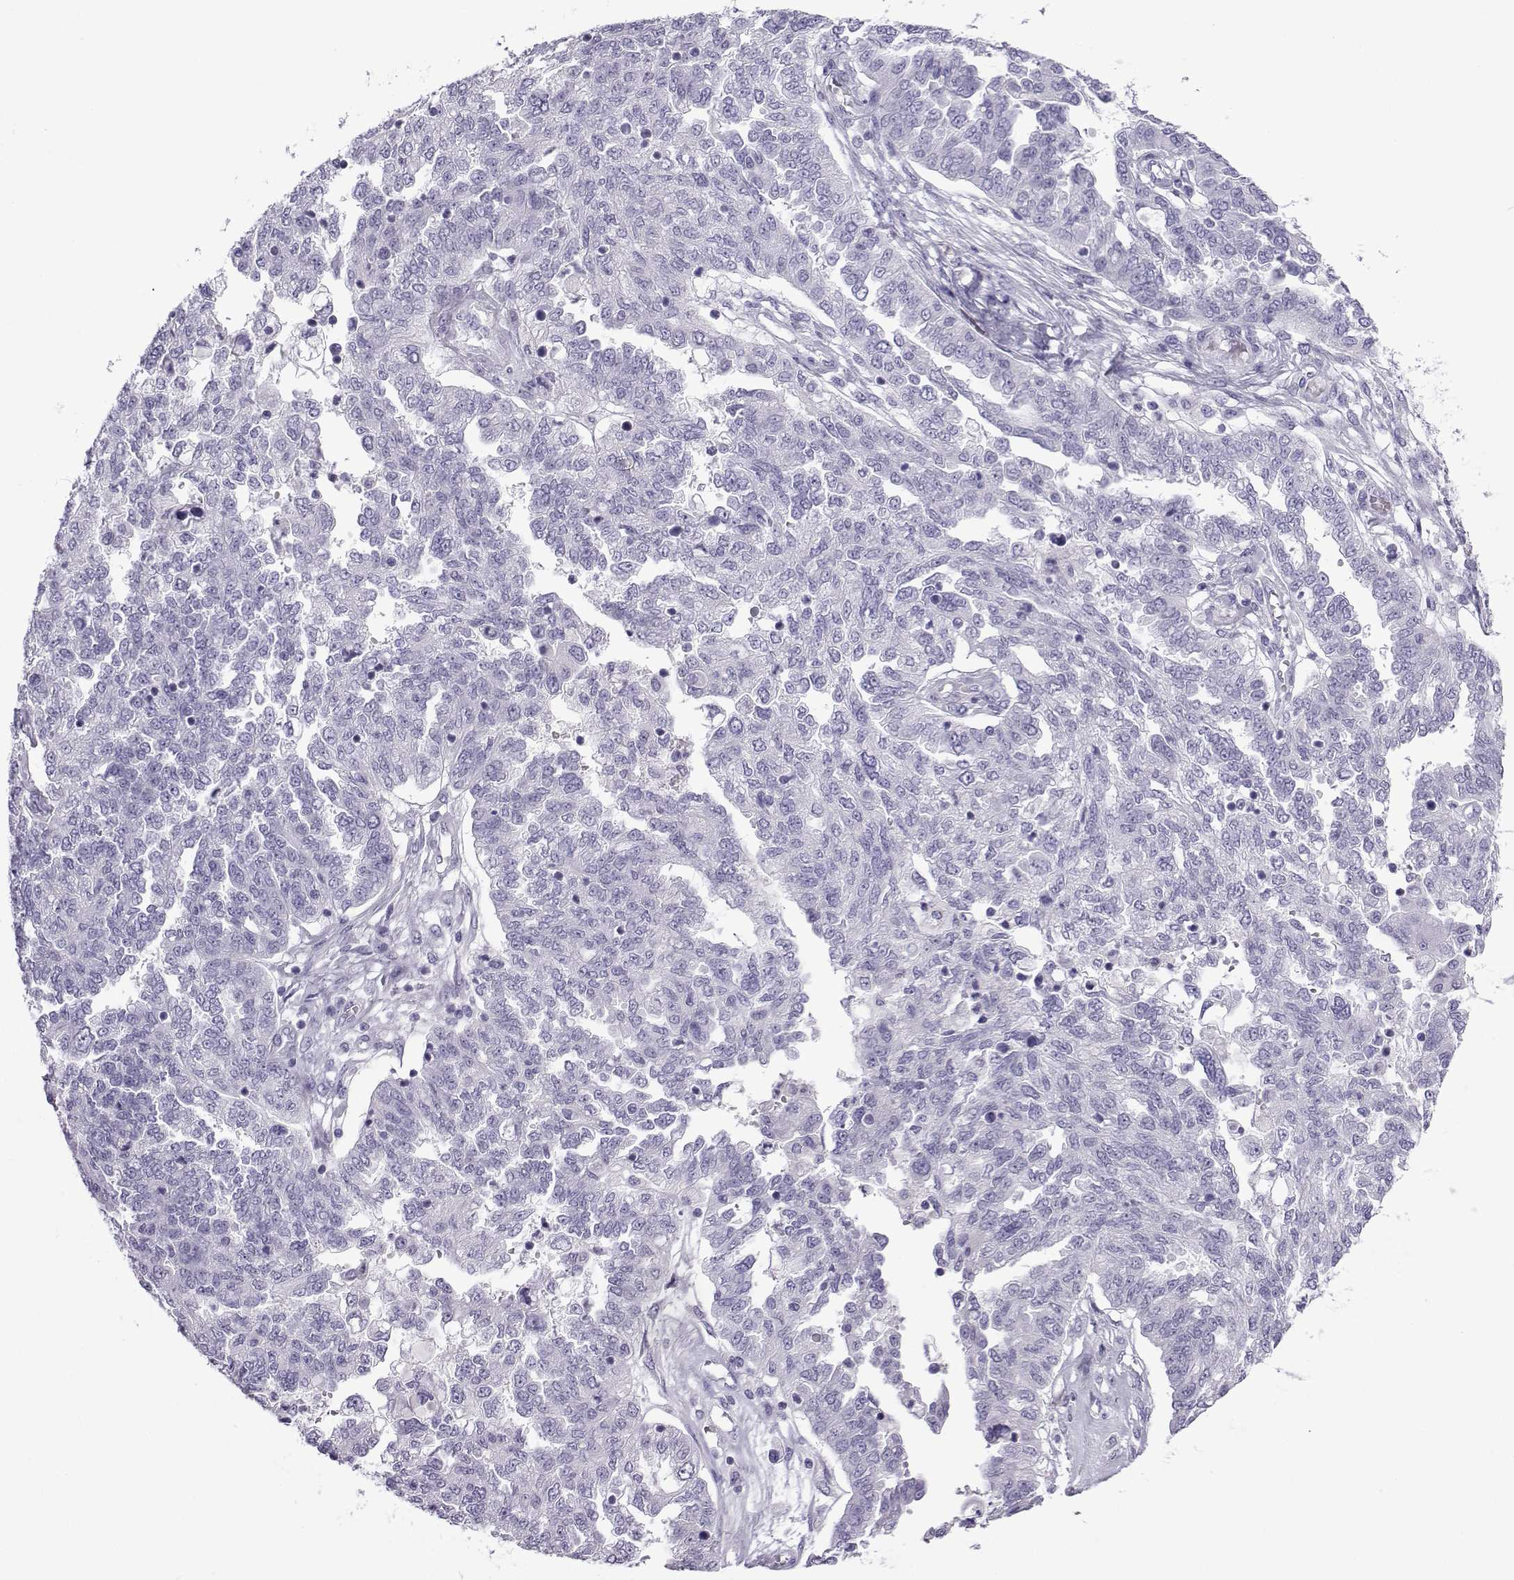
{"staining": {"intensity": "negative", "quantity": "none", "location": "none"}, "tissue": "ovarian cancer", "cell_type": "Tumor cells", "image_type": "cancer", "snomed": [{"axis": "morphology", "description": "Cystadenocarcinoma, serous, NOS"}, {"axis": "topography", "description": "Ovary"}], "caption": "Immunohistochemistry photomicrograph of neoplastic tissue: human ovarian serous cystadenocarcinoma stained with DAB reveals no significant protein positivity in tumor cells. Brightfield microscopy of immunohistochemistry (IHC) stained with DAB (3,3'-diaminobenzidine) (brown) and hematoxylin (blue), captured at high magnification.", "gene": "NEFL", "patient": {"sex": "female", "age": 67}}